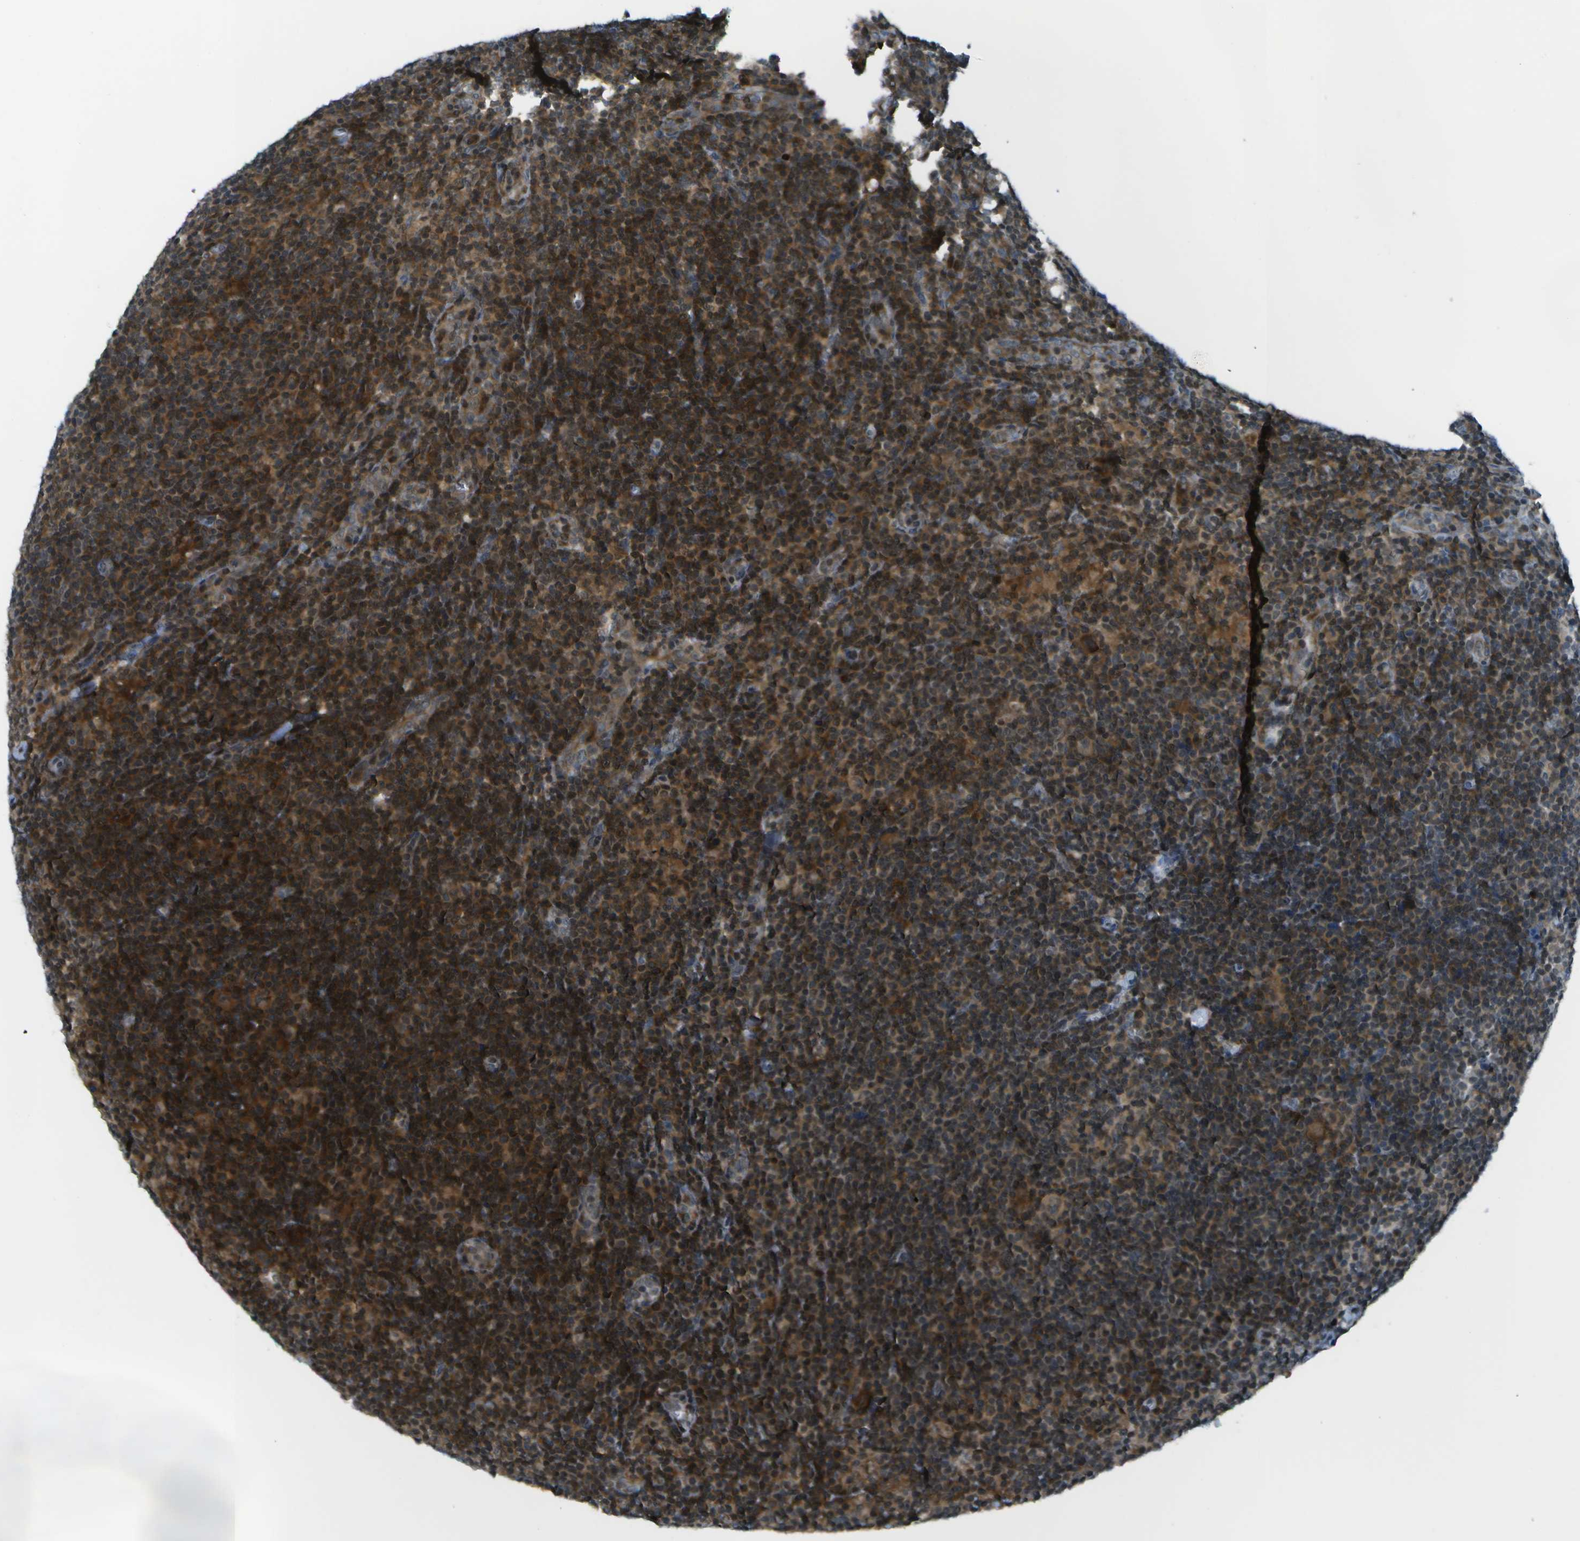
{"staining": {"intensity": "strong", "quantity": ">75%", "location": "cytoplasmic/membranous"}, "tissue": "lymphoma", "cell_type": "Tumor cells", "image_type": "cancer", "snomed": [{"axis": "morphology", "description": "Hodgkin's disease, NOS"}, {"axis": "topography", "description": "Lymph node"}], "caption": "Immunohistochemistry (DAB (3,3'-diaminobenzidine)) staining of human Hodgkin's disease demonstrates strong cytoplasmic/membranous protein positivity in about >75% of tumor cells.", "gene": "TMEM19", "patient": {"sex": "female", "age": 57}}